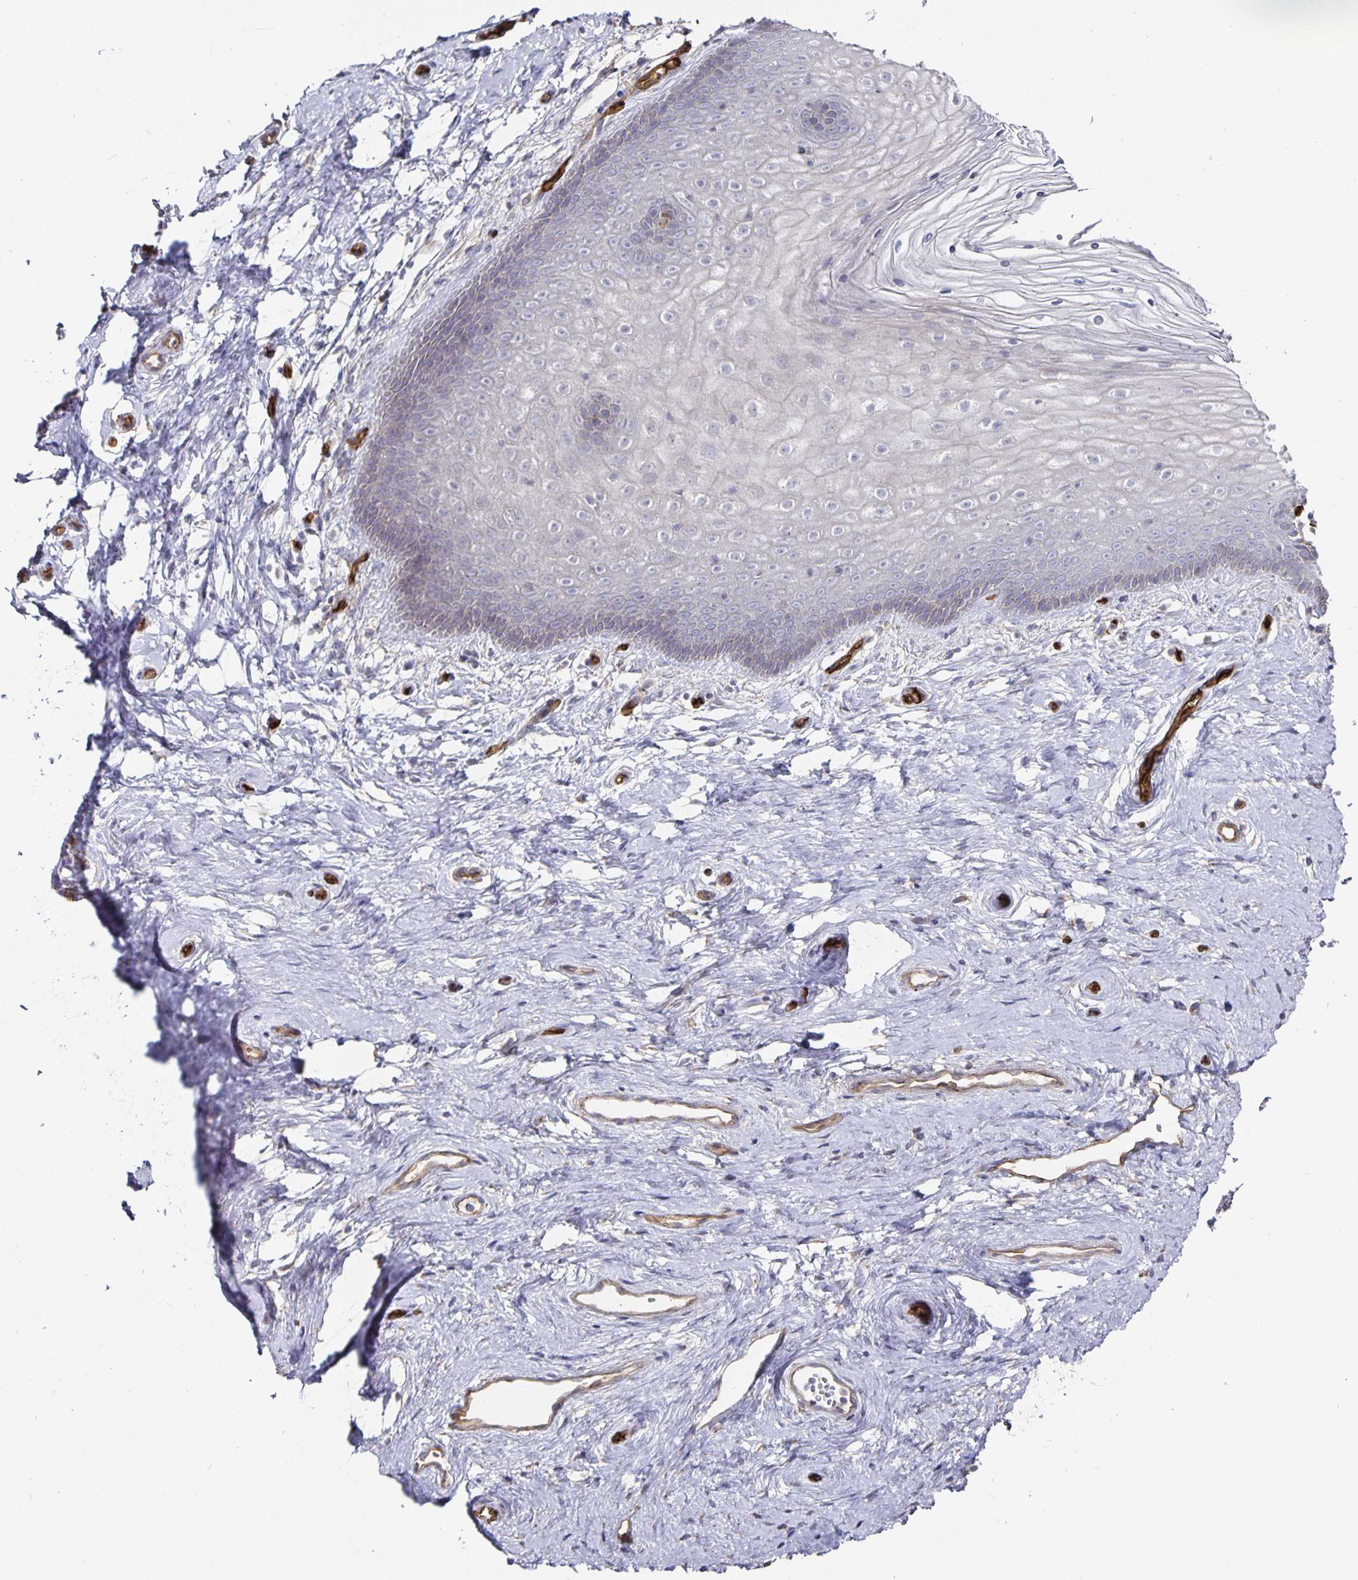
{"staining": {"intensity": "negative", "quantity": "none", "location": "none"}, "tissue": "vagina", "cell_type": "Squamous epithelial cells", "image_type": "normal", "snomed": [{"axis": "morphology", "description": "Normal tissue, NOS"}, {"axis": "topography", "description": "Vagina"}], "caption": "Immunohistochemistry (IHC) of normal human vagina exhibits no staining in squamous epithelial cells. (DAB IHC visualized using brightfield microscopy, high magnification).", "gene": "PODXL", "patient": {"sex": "female", "age": 38}}